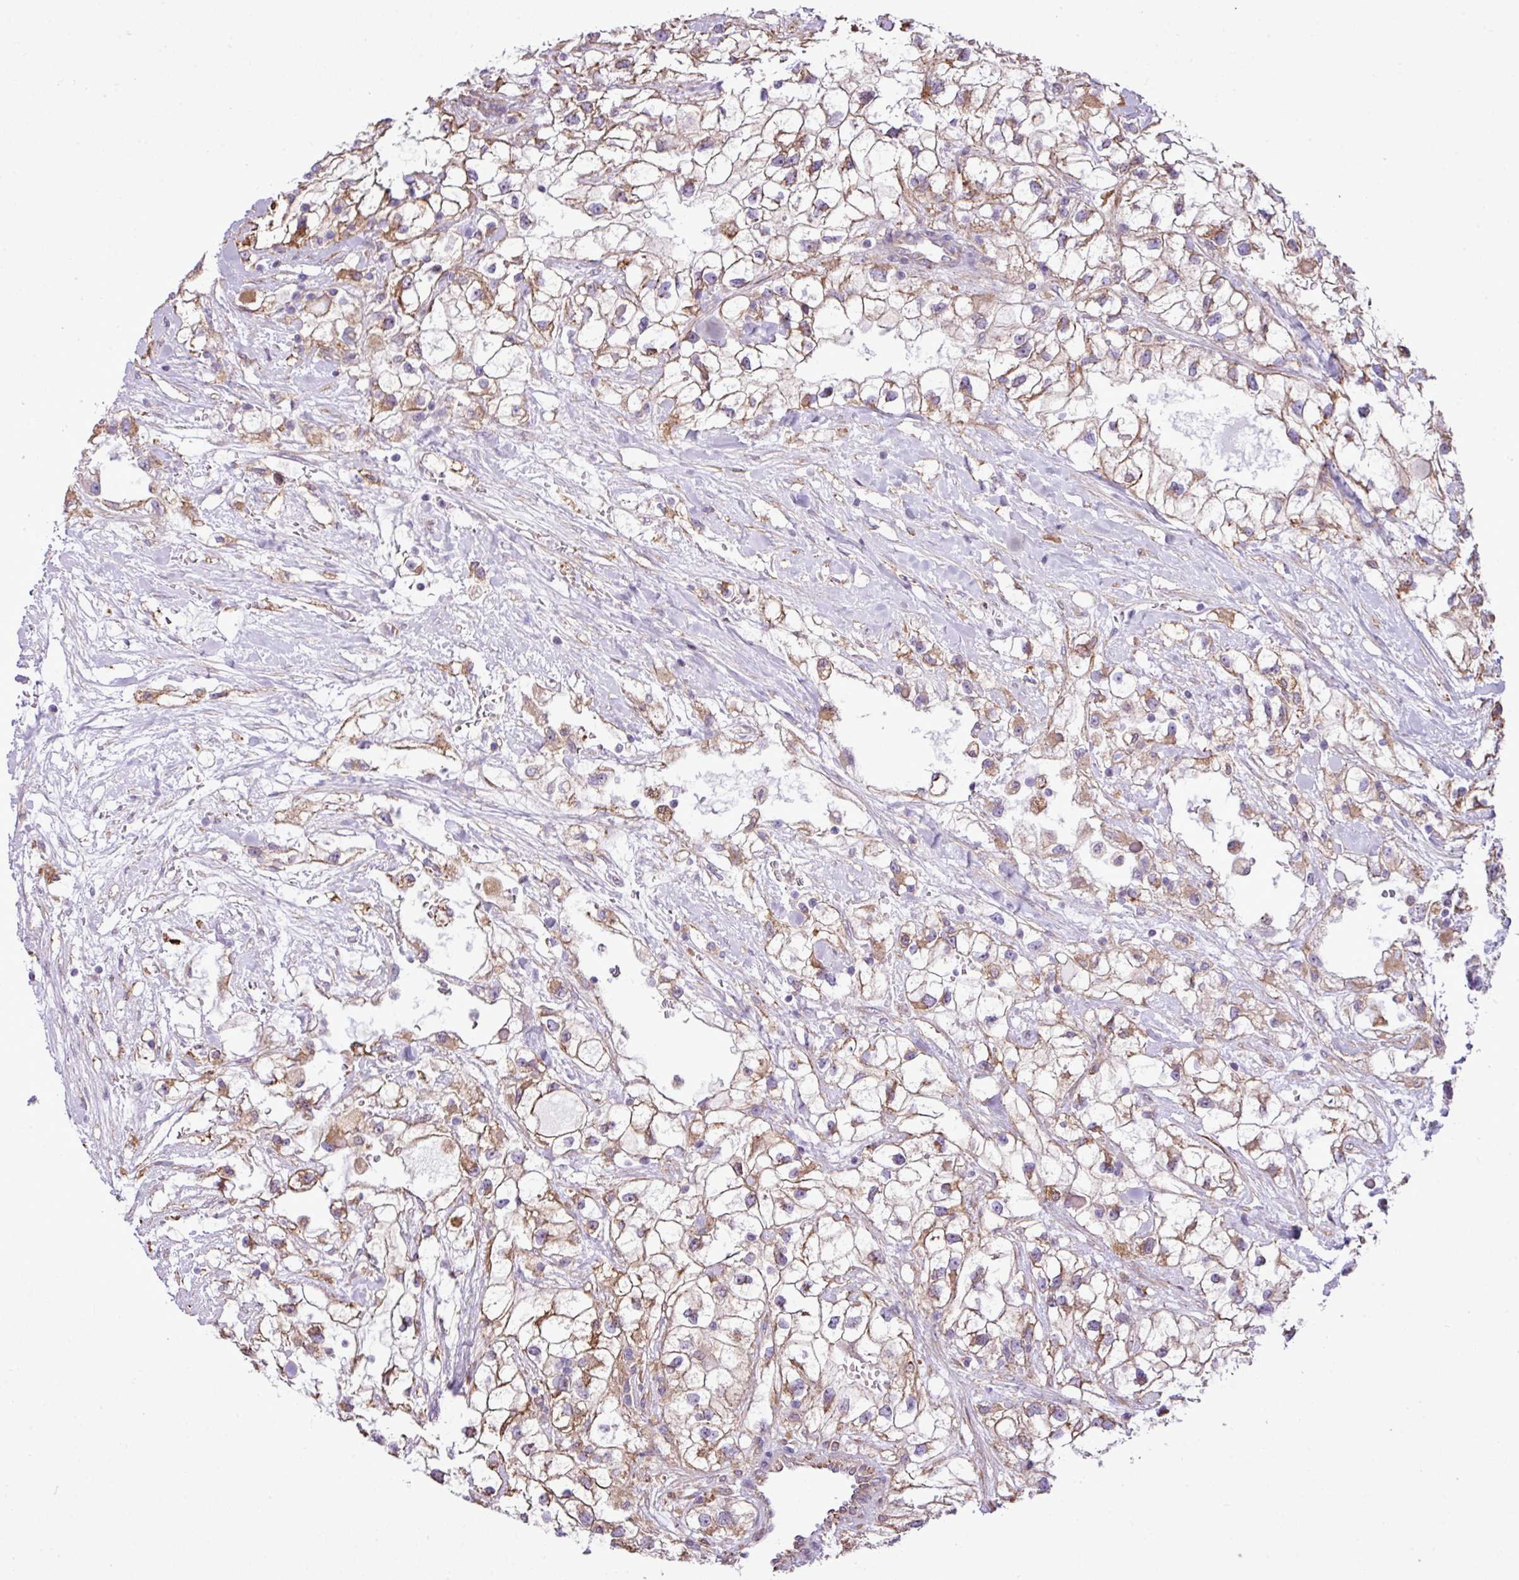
{"staining": {"intensity": "moderate", "quantity": "<25%", "location": "cytoplasmic/membranous"}, "tissue": "renal cancer", "cell_type": "Tumor cells", "image_type": "cancer", "snomed": [{"axis": "morphology", "description": "Adenocarcinoma, NOS"}, {"axis": "topography", "description": "Kidney"}], "caption": "Protein staining by immunohistochemistry (IHC) demonstrates moderate cytoplasmic/membranous positivity in about <25% of tumor cells in renal cancer (adenocarcinoma). (Stains: DAB in brown, nuclei in blue, Microscopy: brightfield microscopy at high magnification).", "gene": "ZSCAN5A", "patient": {"sex": "male", "age": 59}}